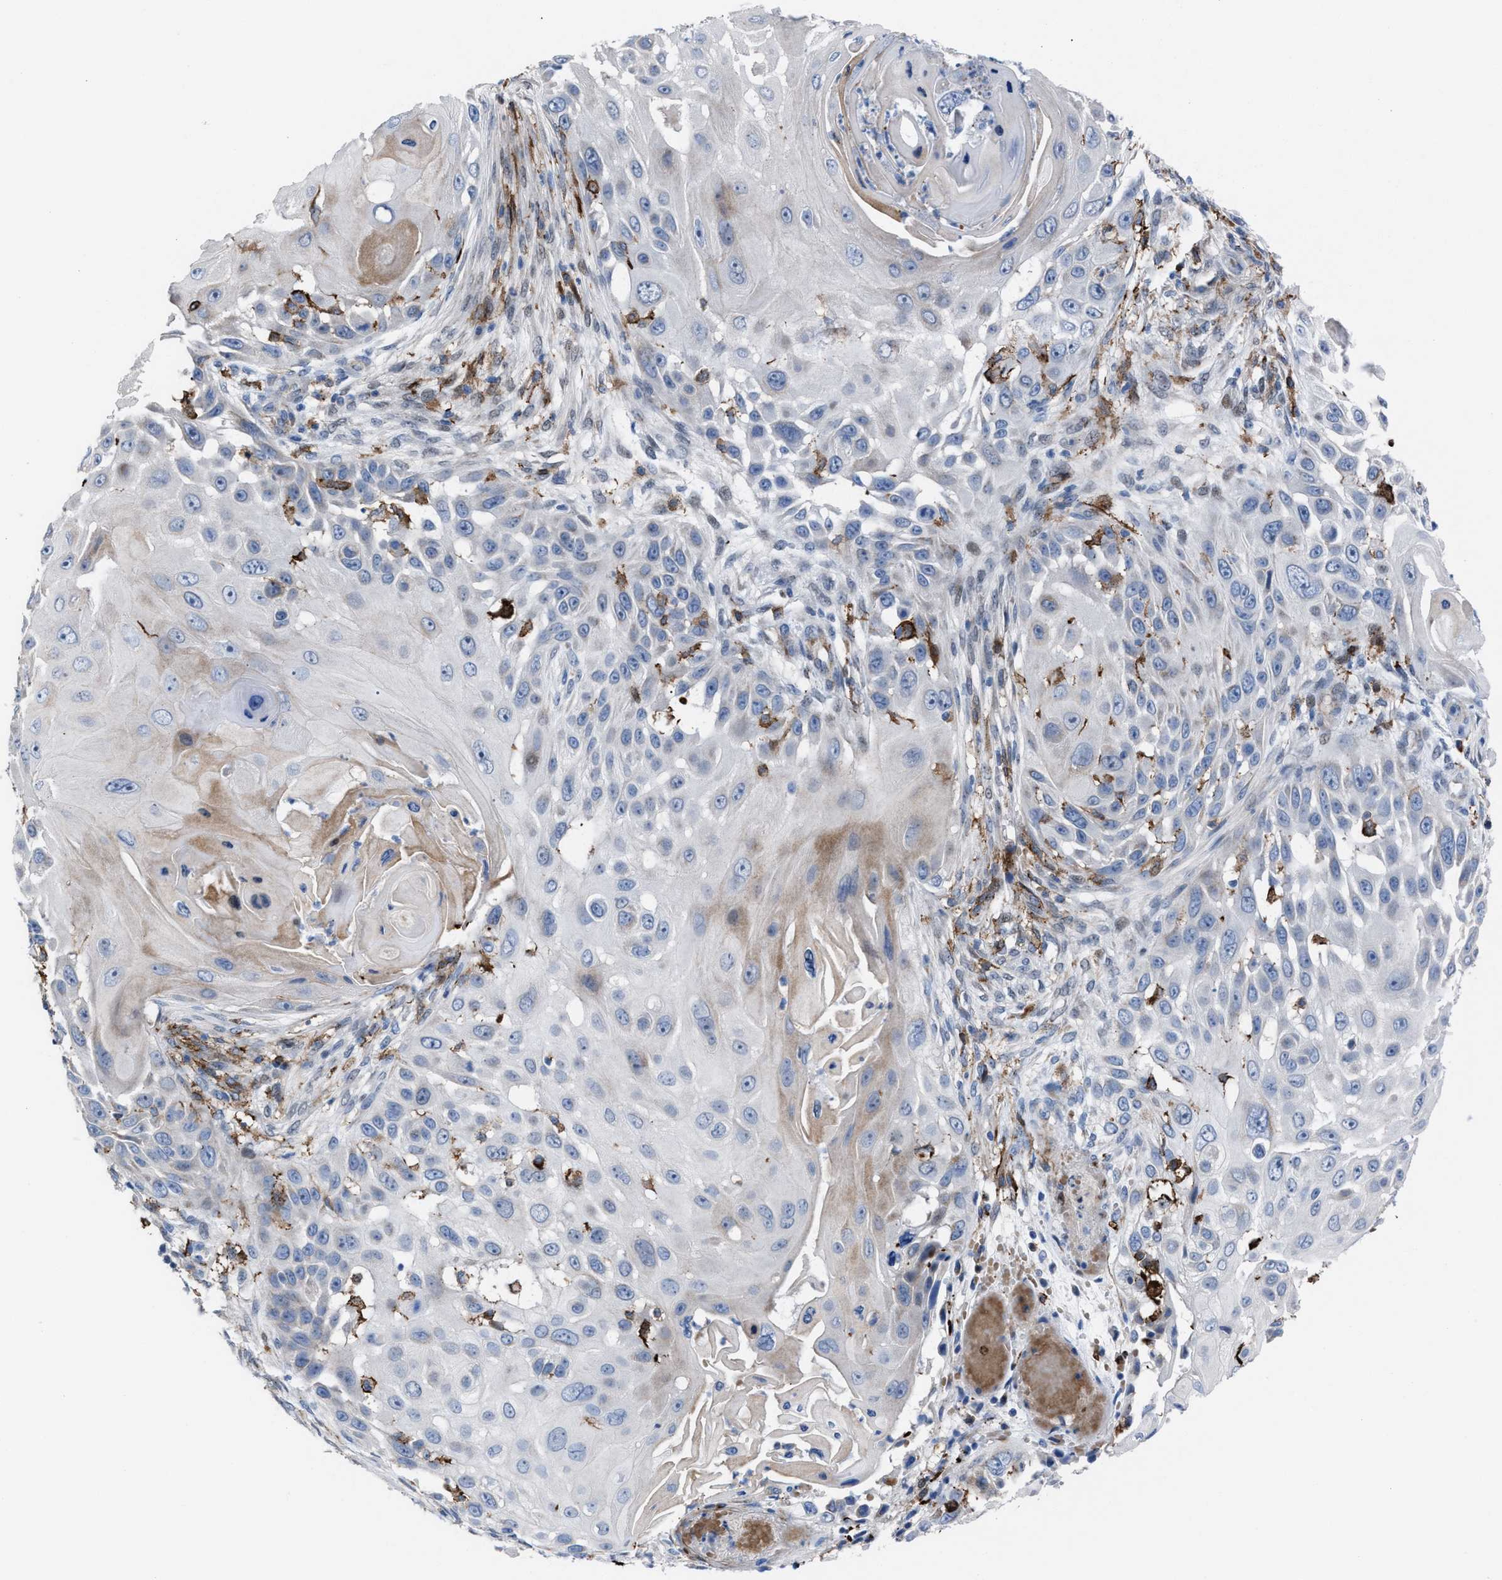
{"staining": {"intensity": "negative", "quantity": "none", "location": "none"}, "tissue": "skin cancer", "cell_type": "Tumor cells", "image_type": "cancer", "snomed": [{"axis": "morphology", "description": "Squamous cell carcinoma, NOS"}, {"axis": "topography", "description": "Skin"}], "caption": "Immunohistochemistry (IHC) of human skin cancer exhibits no expression in tumor cells. (DAB IHC, high magnification).", "gene": "SLC47A1", "patient": {"sex": "female", "age": 44}}